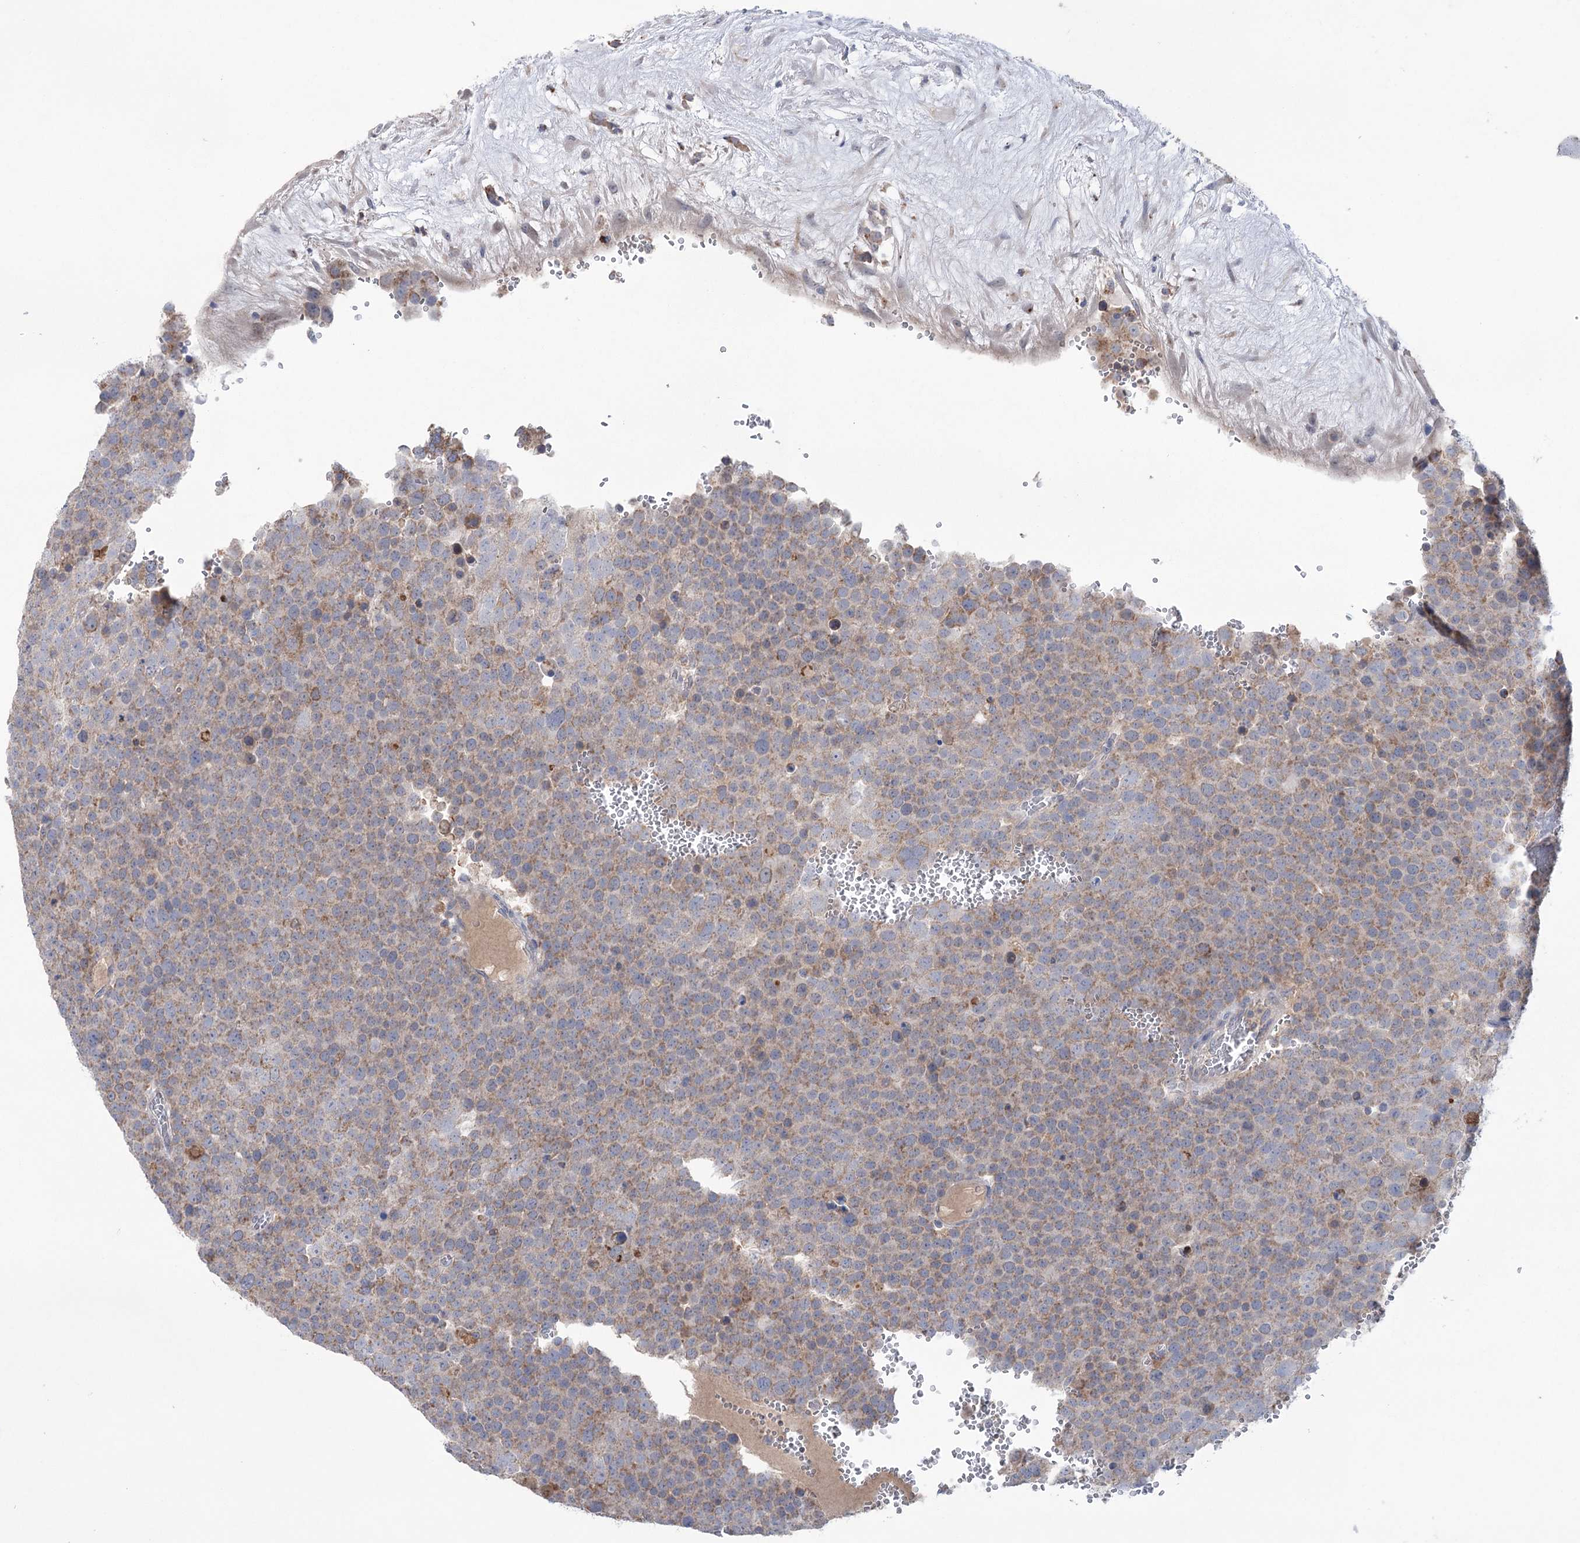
{"staining": {"intensity": "weak", "quantity": "25%-75%", "location": "cytoplasmic/membranous"}, "tissue": "testis cancer", "cell_type": "Tumor cells", "image_type": "cancer", "snomed": [{"axis": "morphology", "description": "Seminoma, NOS"}, {"axis": "topography", "description": "Testis"}], "caption": "This histopathology image exhibits immunohistochemistry staining of testis cancer, with low weak cytoplasmic/membranous expression in approximately 25%-75% of tumor cells.", "gene": "MTCH2", "patient": {"sex": "male", "age": 71}}